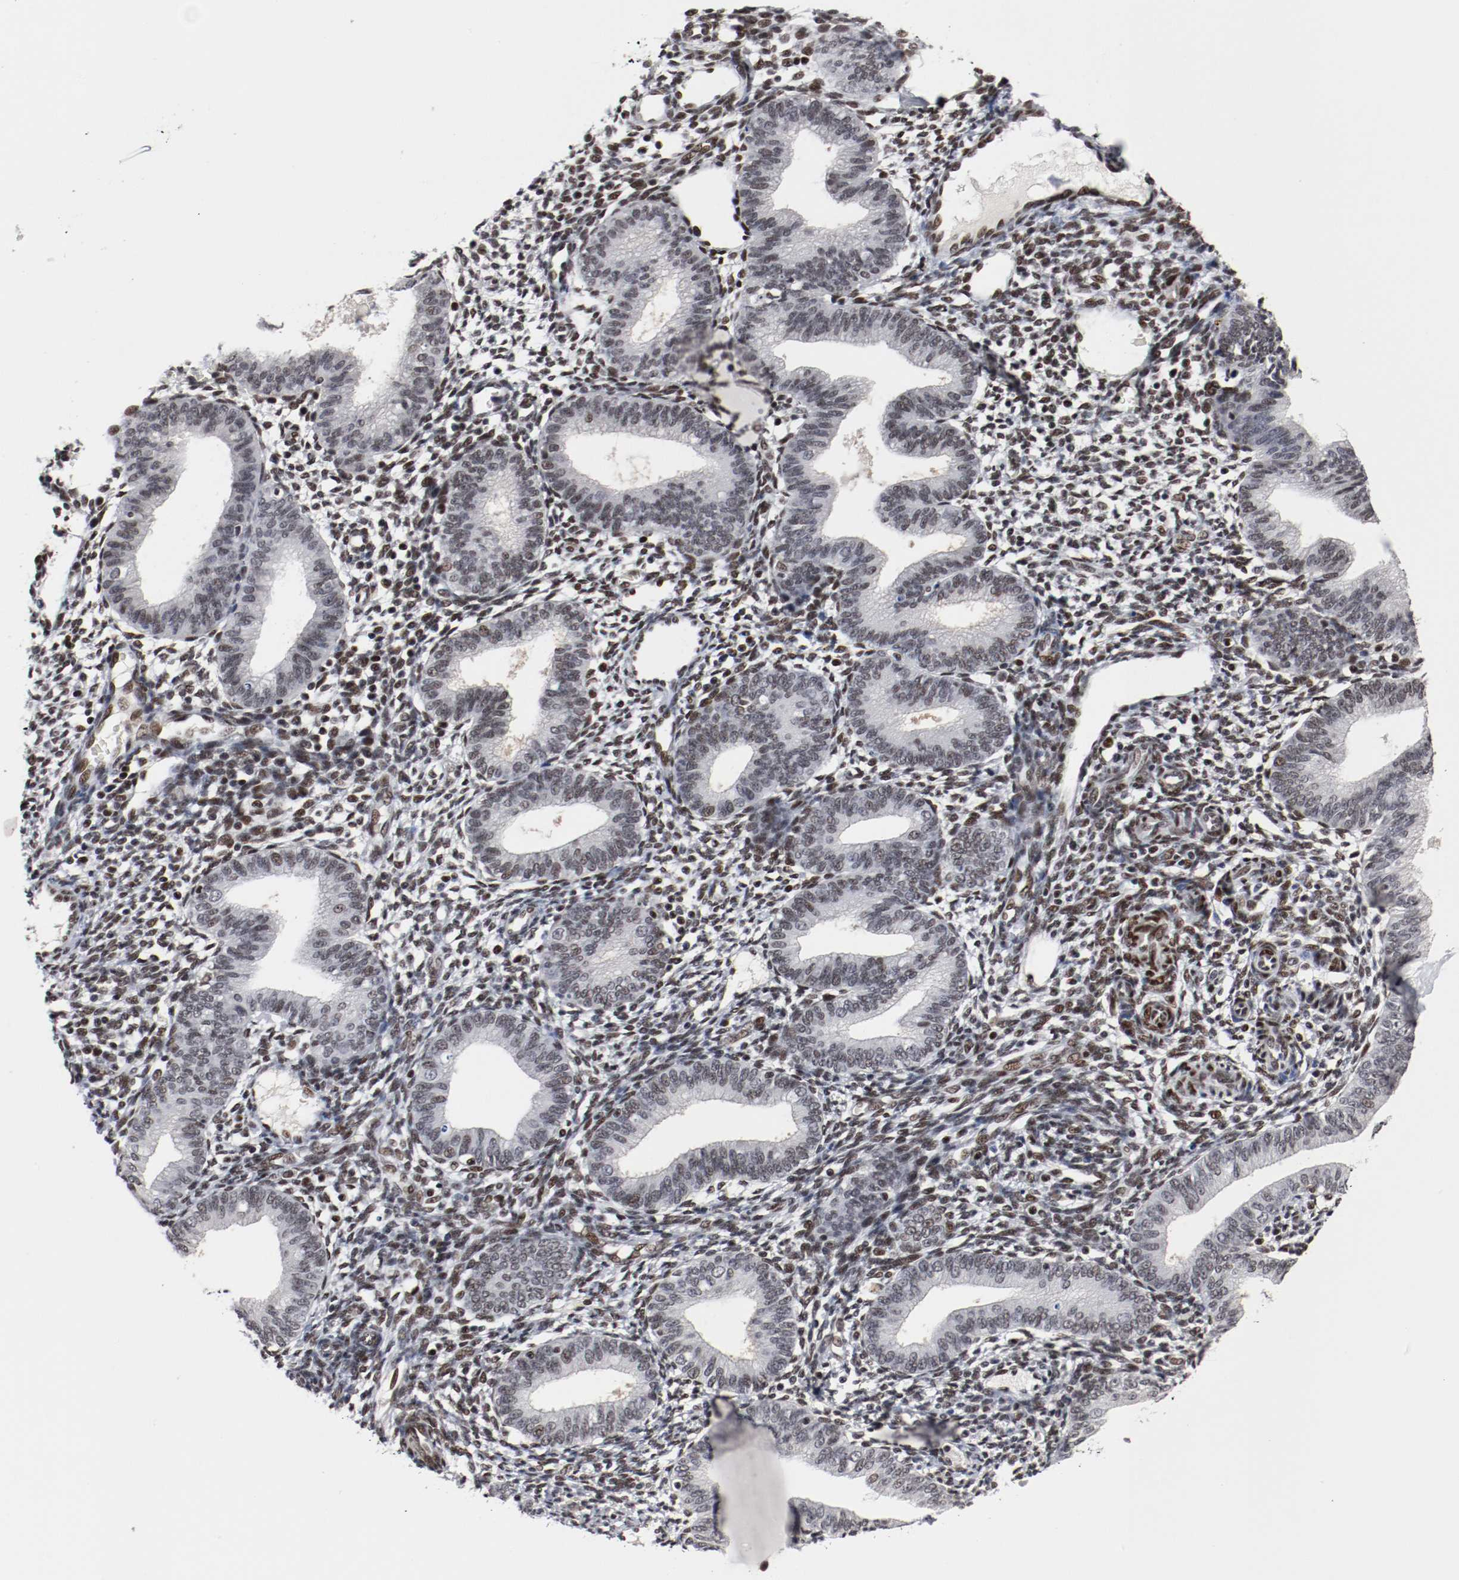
{"staining": {"intensity": "moderate", "quantity": "25%-75%", "location": "nuclear"}, "tissue": "endometrium", "cell_type": "Cells in endometrial stroma", "image_type": "normal", "snomed": [{"axis": "morphology", "description": "Normal tissue, NOS"}, {"axis": "topography", "description": "Endometrium"}], "caption": "Immunohistochemistry (IHC) staining of normal endometrium, which exhibits medium levels of moderate nuclear positivity in approximately 25%-75% of cells in endometrial stroma indicating moderate nuclear protein staining. The staining was performed using DAB (brown) for protein detection and nuclei were counterstained in hematoxylin (blue).", "gene": "MEF2D", "patient": {"sex": "female", "age": 61}}